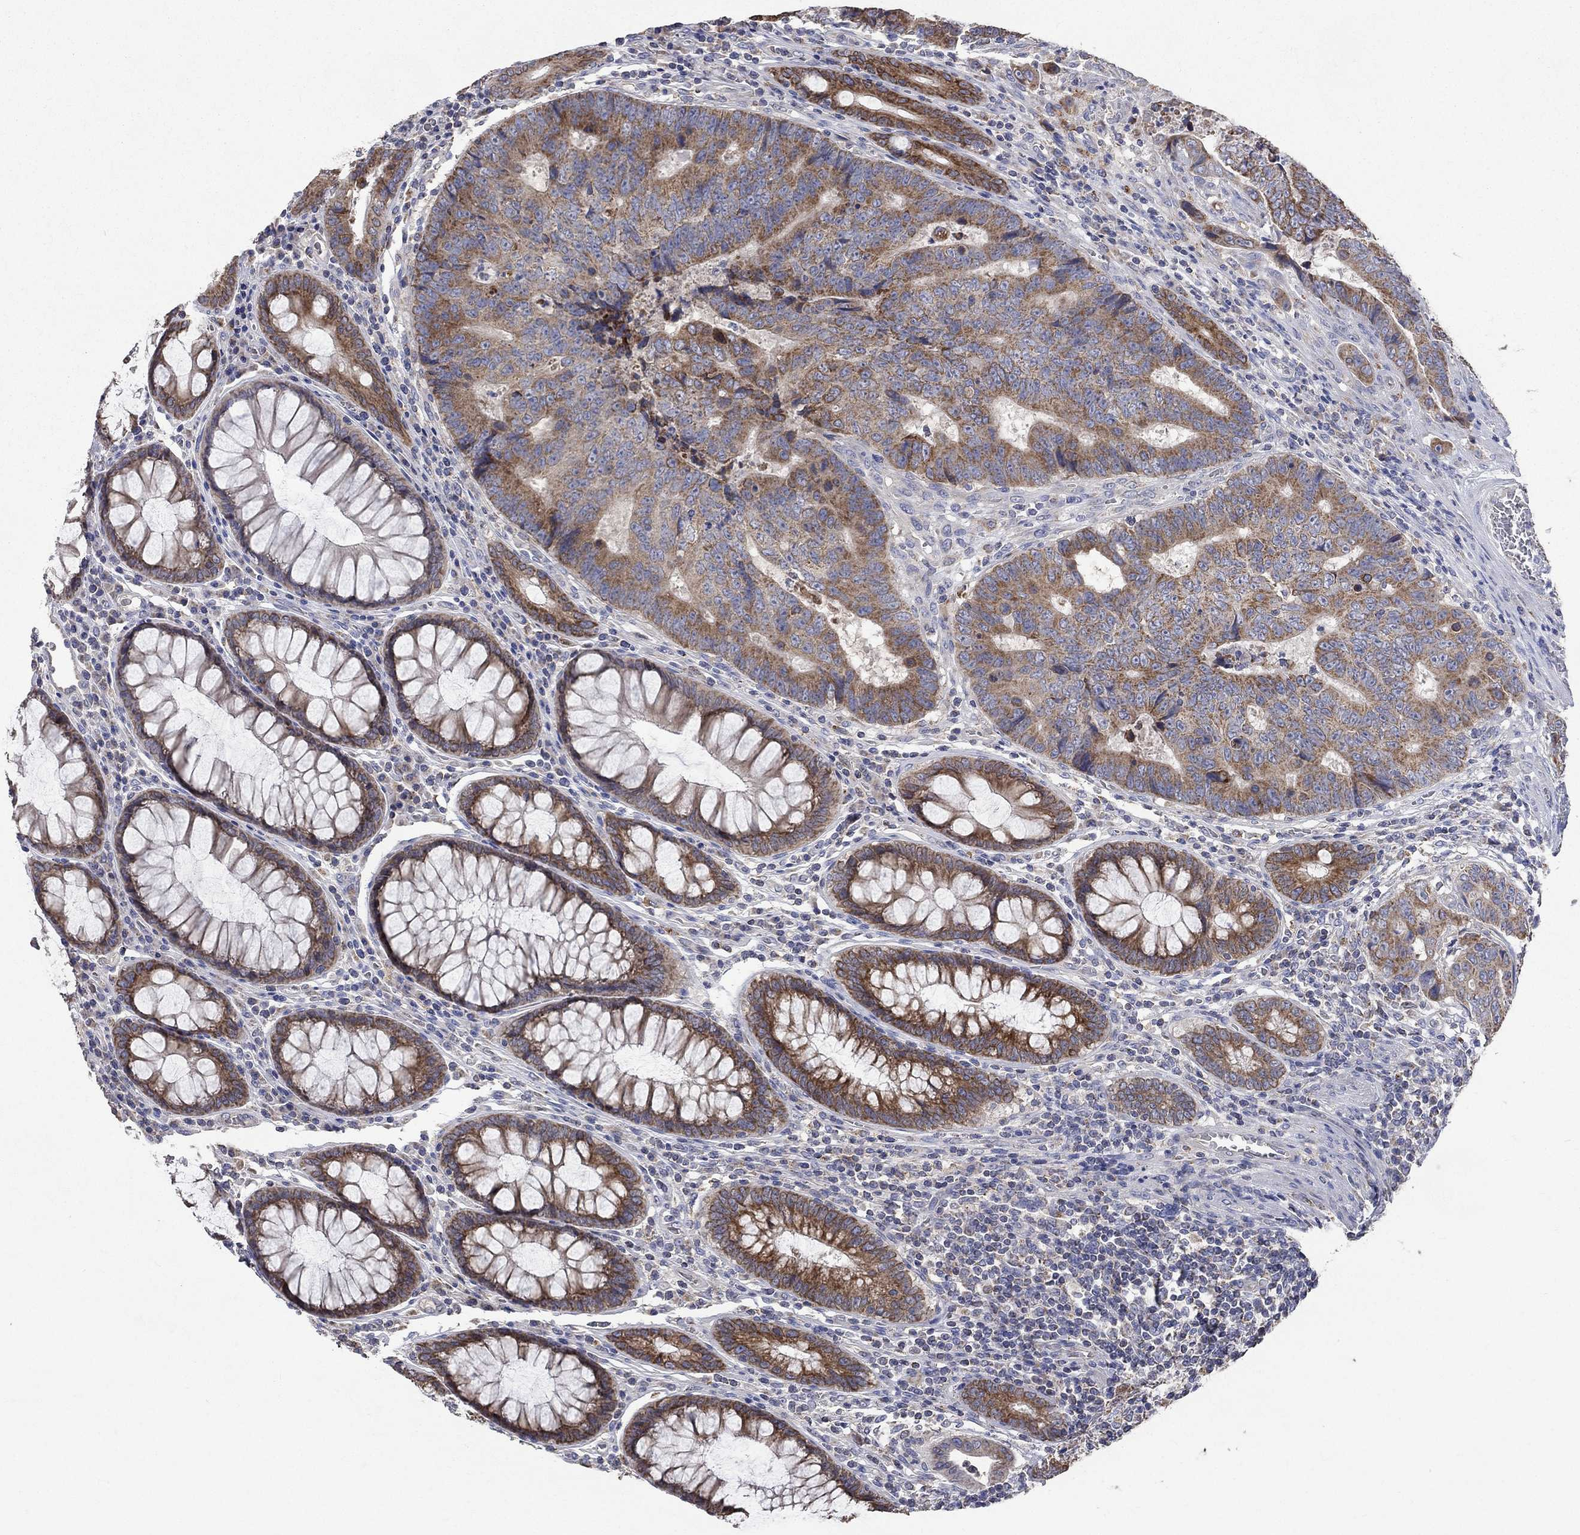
{"staining": {"intensity": "moderate", "quantity": ">75%", "location": "cytoplasmic/membranous"}, "tissue": "colorectal cancer", "cell_type": "Tumor cells", "image_type": "cancer", "snomed": [{"axis": "morphology", "description": "Adenocarcinoma, NOS"}, {"axis": "topography", "description": "Colon"}], "caption": "There is medium levels of moderate cytoplasmic/membranous positivity in tumor cells of colorectal cancer, as demonstrated by immunohistochemical staining (brown color).", "gene": "UGT8", "patient": {"sex": "female", "age": 48}}